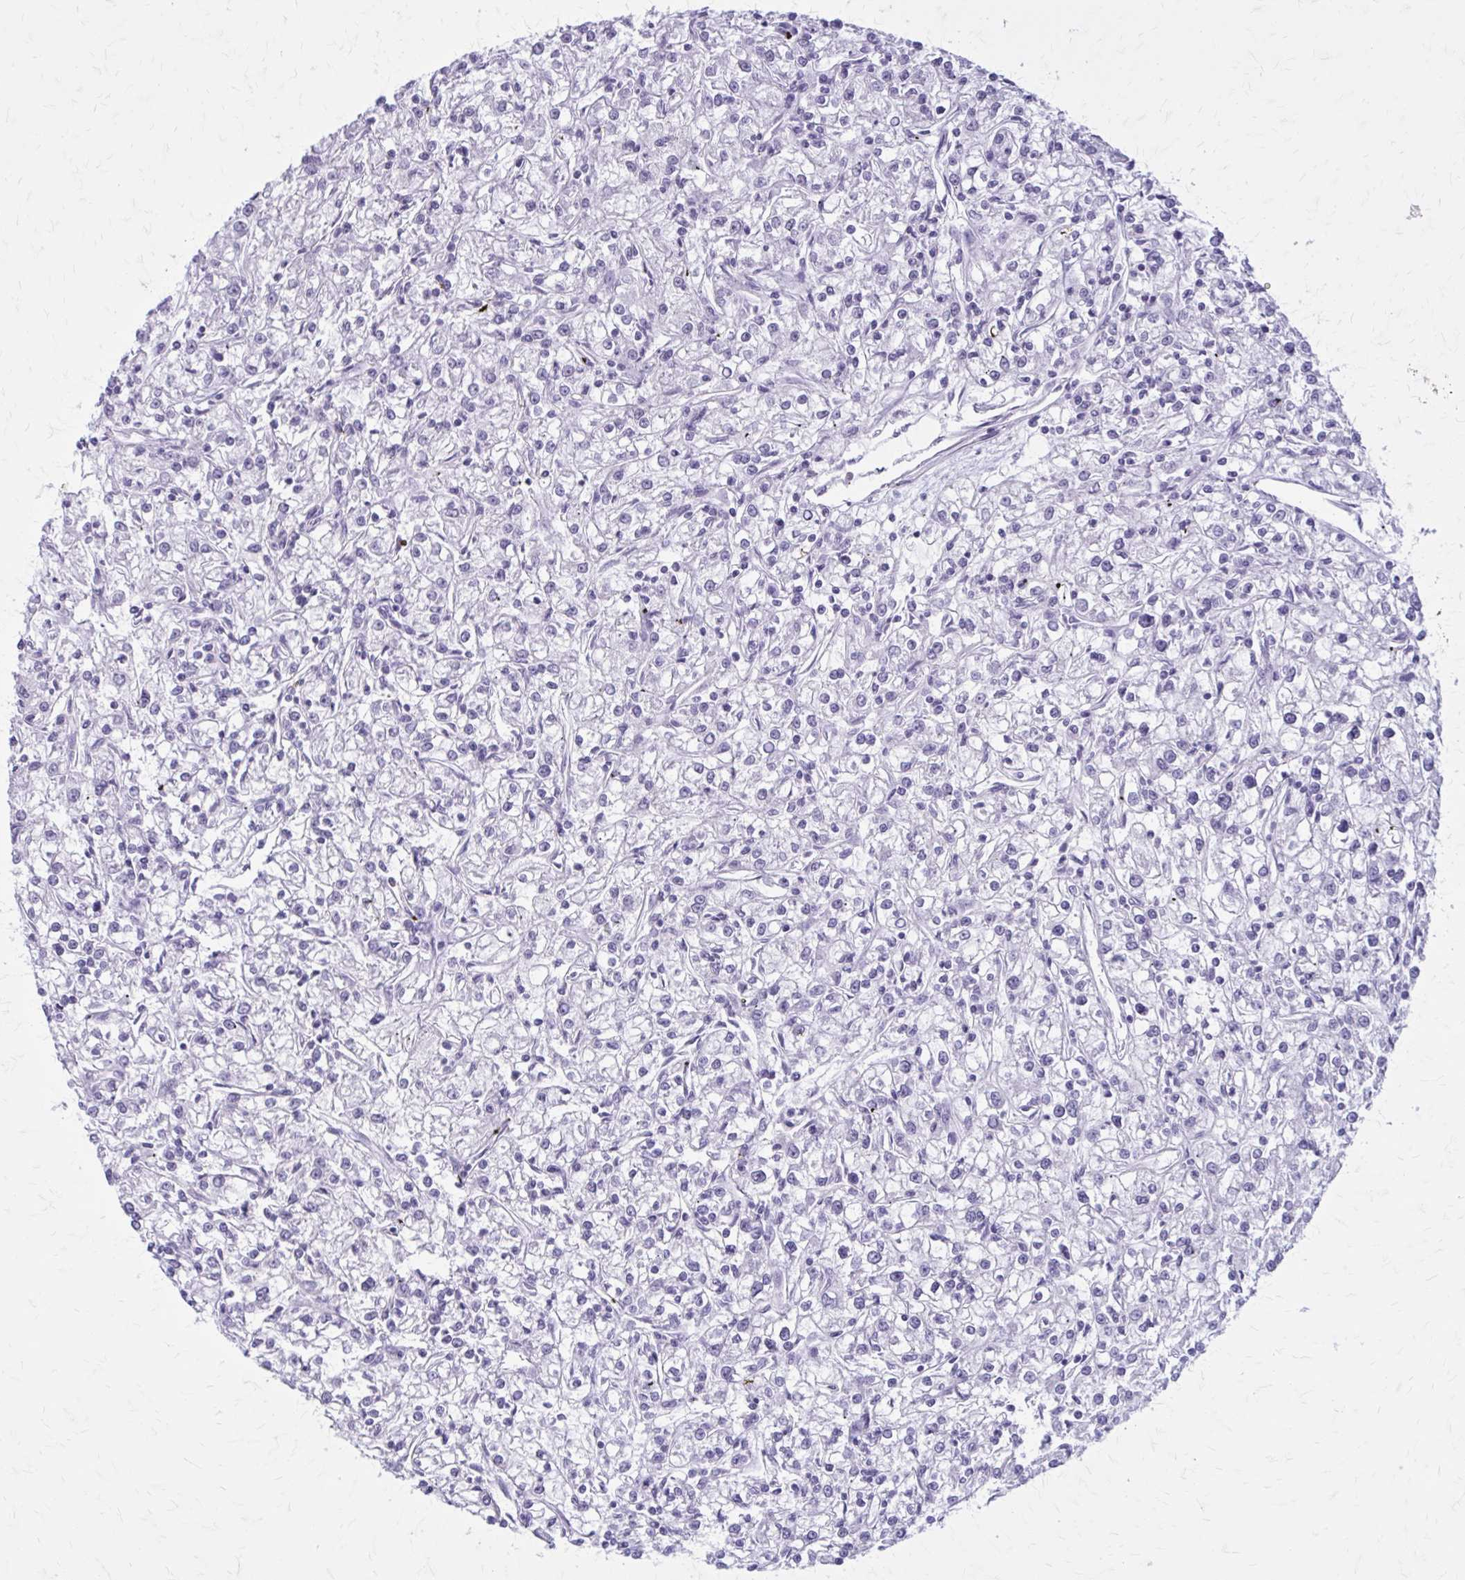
{"staining": {"intensity": "negative", "quantity": "none", "location": "none"}, "tissue": "renal cancer", "cell_type": "Tumor cells", "image_type": "cancer", "snomed": [{"axis": "morphology", "description": "Adenocarcinoma, NOS"}, {"axis": "topography", "description": "Kidney"}], "caption": "Tumor cells are negative for protein expression in human renal adenocarcinoma.", "gene": "GAD1", "patient": {"sex": "female", "age": 59}}